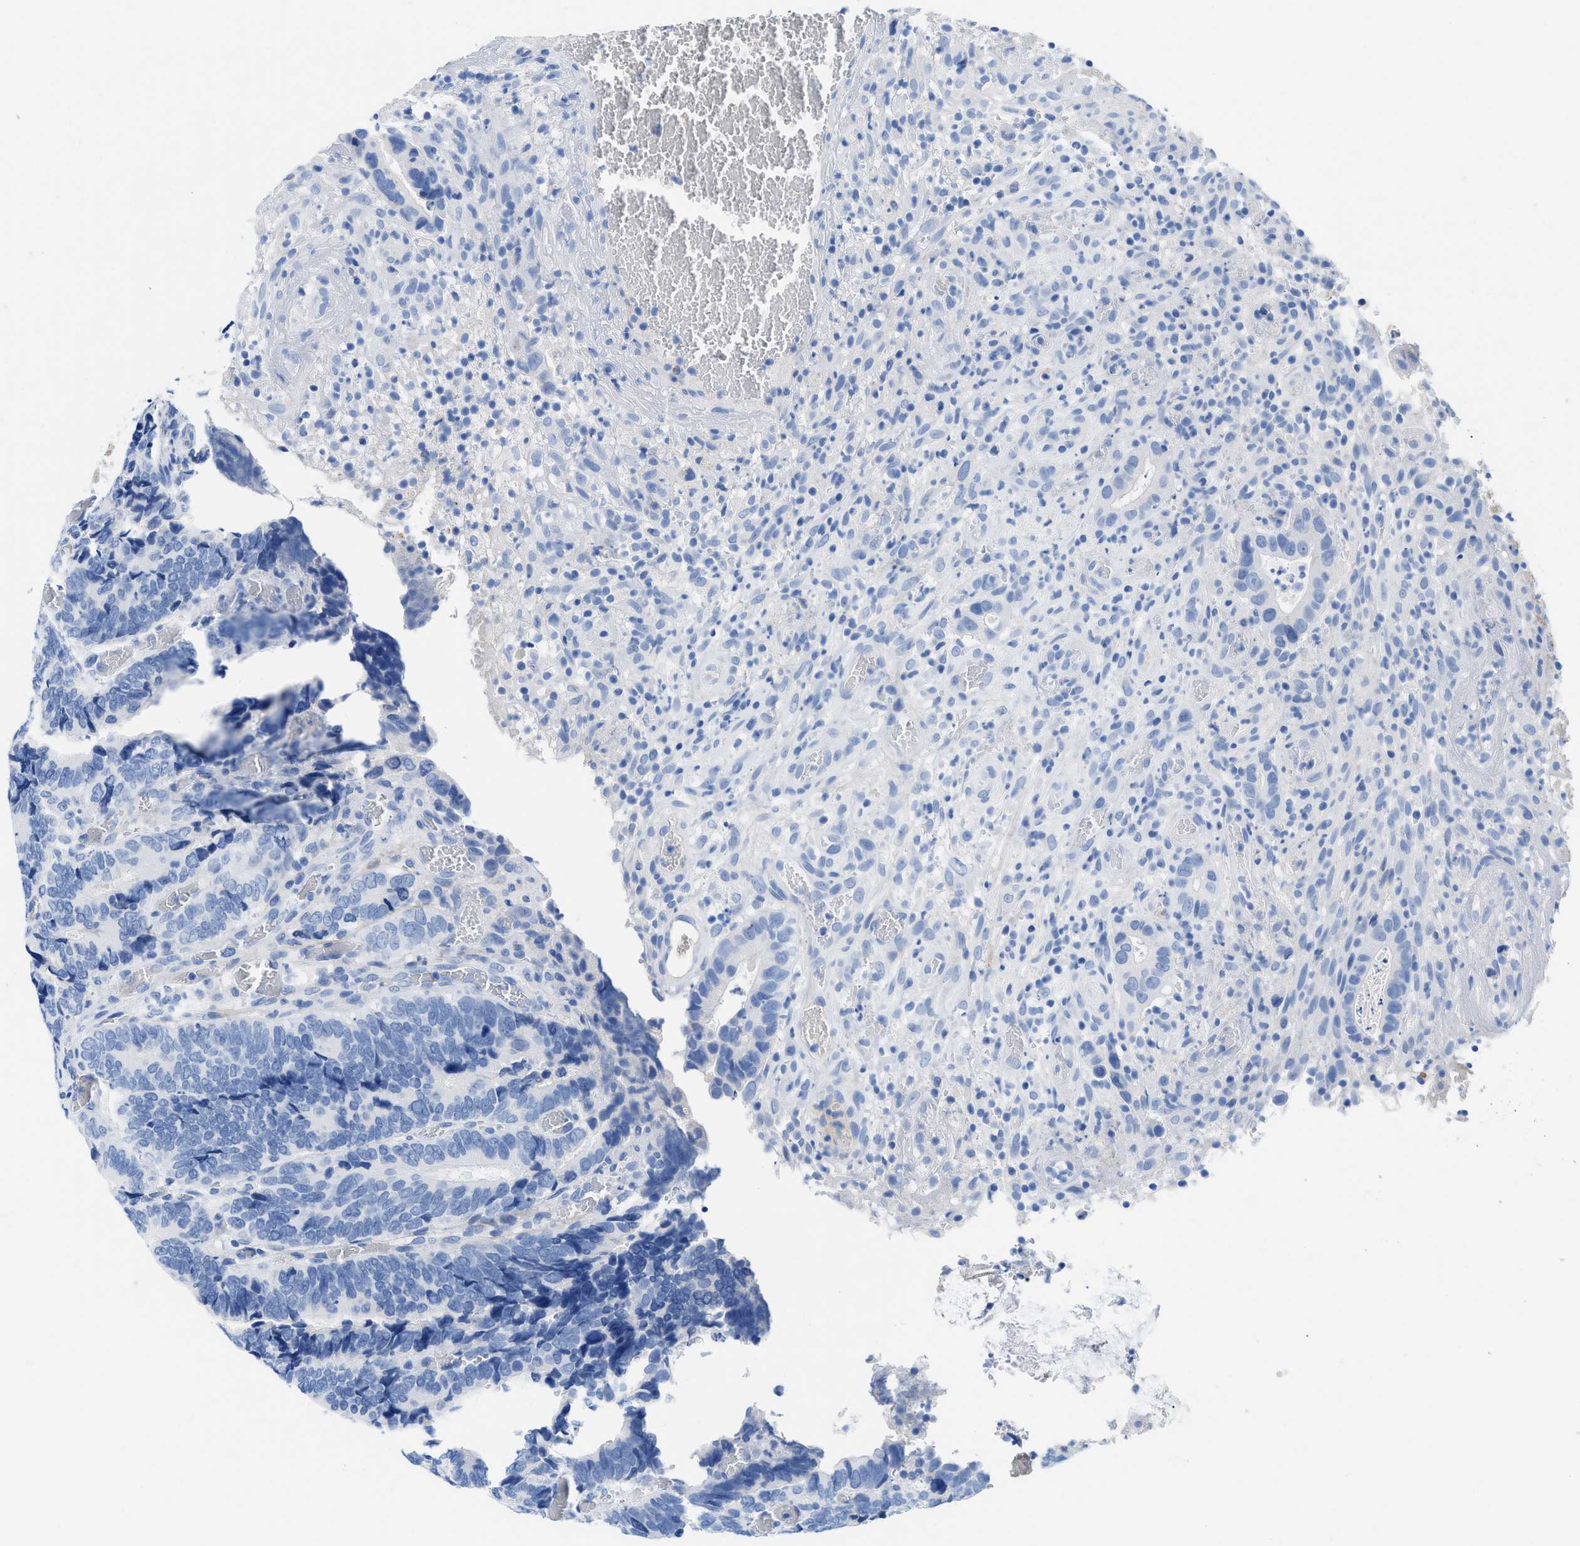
{"staining": {"intensity": "negative", "quantity": "none", "location": "none"}, "tissue": "colorectal cancer", "cell_type": "Tumor cells", "image_type": "cancer", "snomed": [{"axis": "morphology", "description": "Adenocarcinoma, NOS"}, {"axis": "topography", "description": "Colon"}], "caption": "The IHC micrograph has no significant staining in tumor cells of colorectal cancer tissue.", "gene": "COL3A1", "patient": {"sex": "male", "age": 72}}